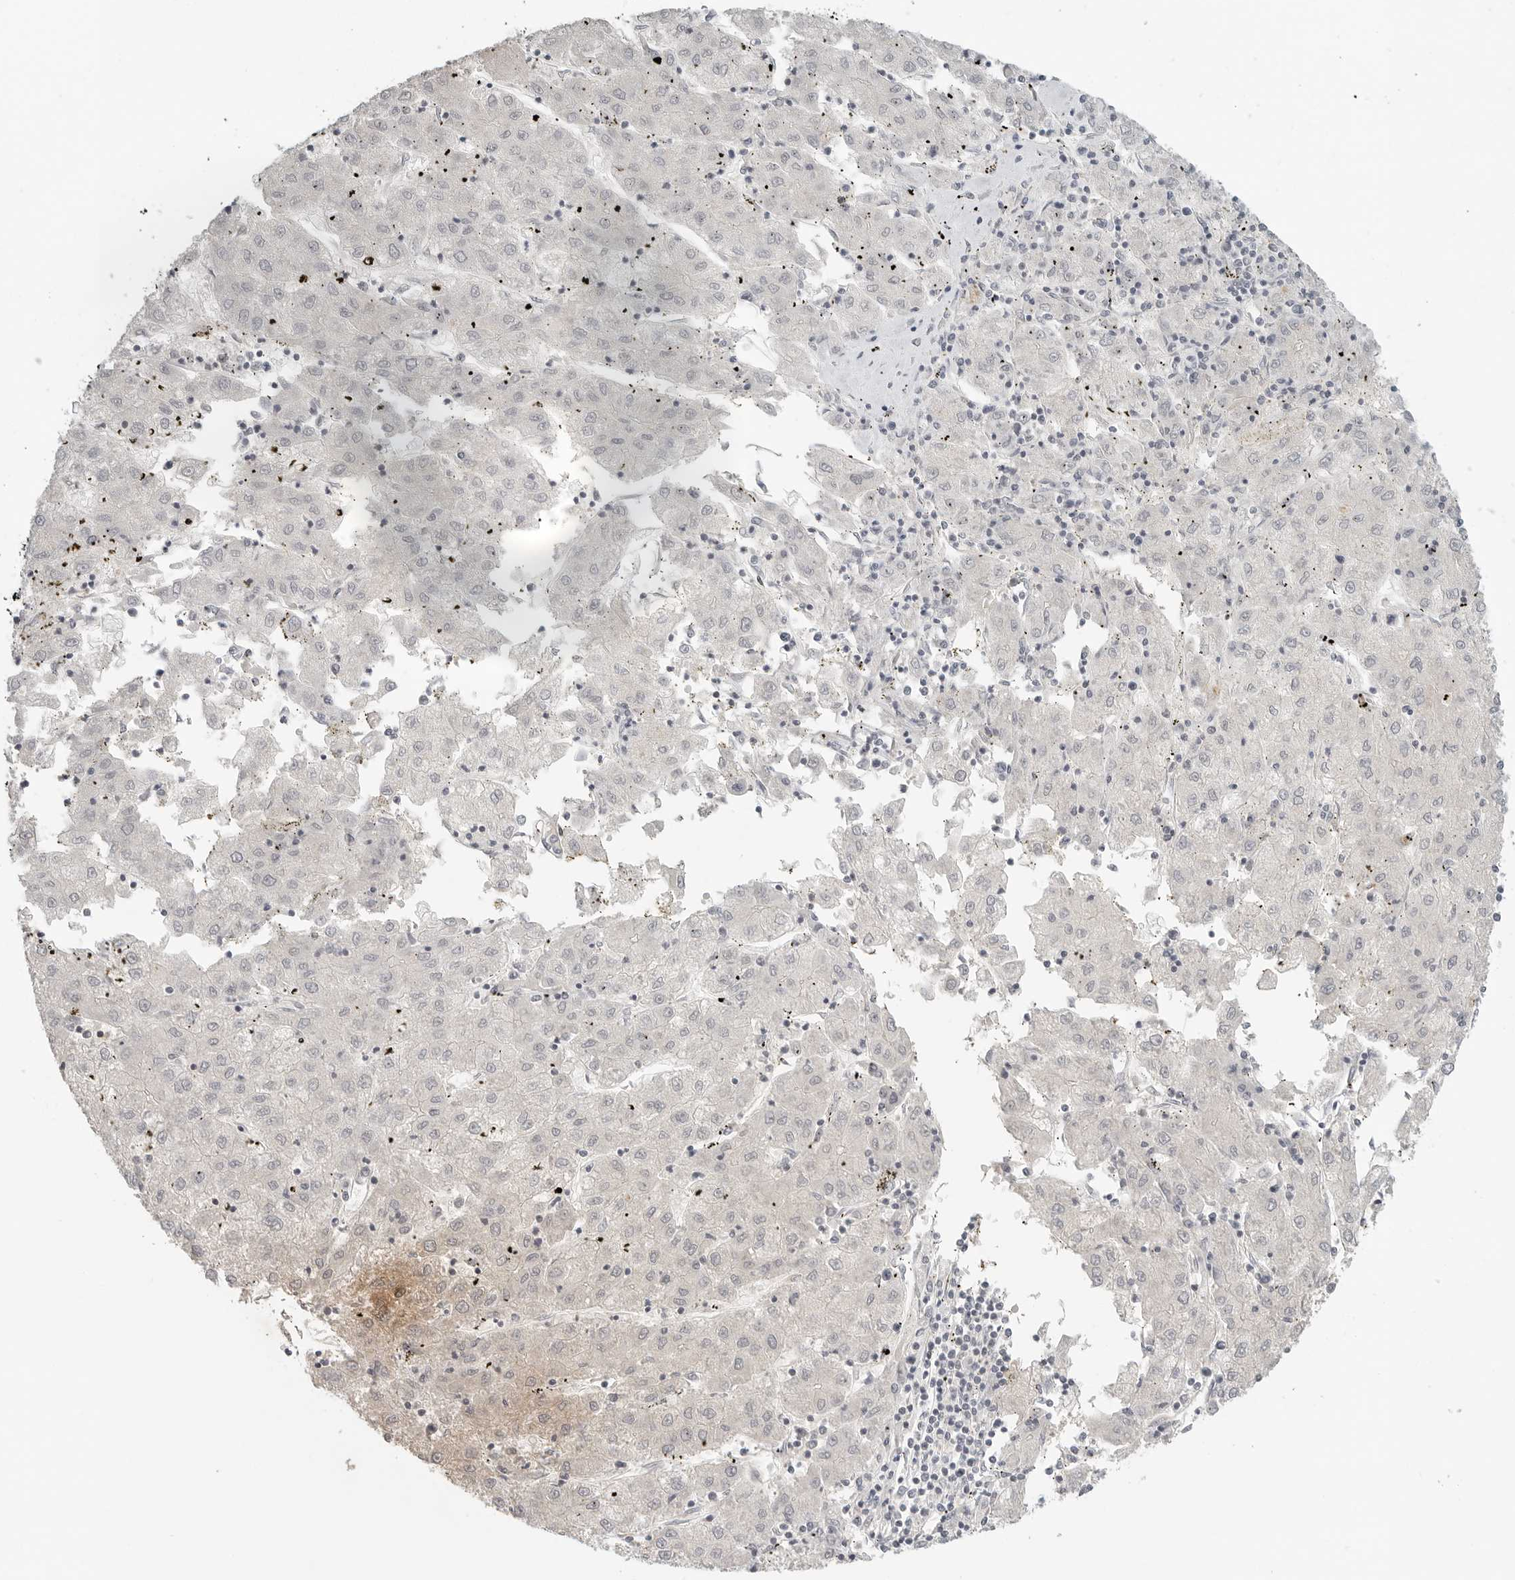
{"staining": {"intensity": "negative", "quantity": "none", "location": "none"}, "tissue": "liver cancer", "cell_type": "Tumor cells", "image_type": "cancer", "snomed": [{"axis": "morphology", "description": "Carcinoma, Hepatocellular, NOS"}, {"axis": "topography", "description": "Liver"}], "caption": "Immunohistochemistry photomicrograph of neoplastic tissue: liver cancer (hepatocellular carcinoma) stained with DAB displays no significant protein staining in tumor cells. The staining is performed using DAB brown chromogen with nuclei counter-stained in using hematoxylin.", "gene": "SH3KBP1", "patient": {"sex": "male", "age": 72}}